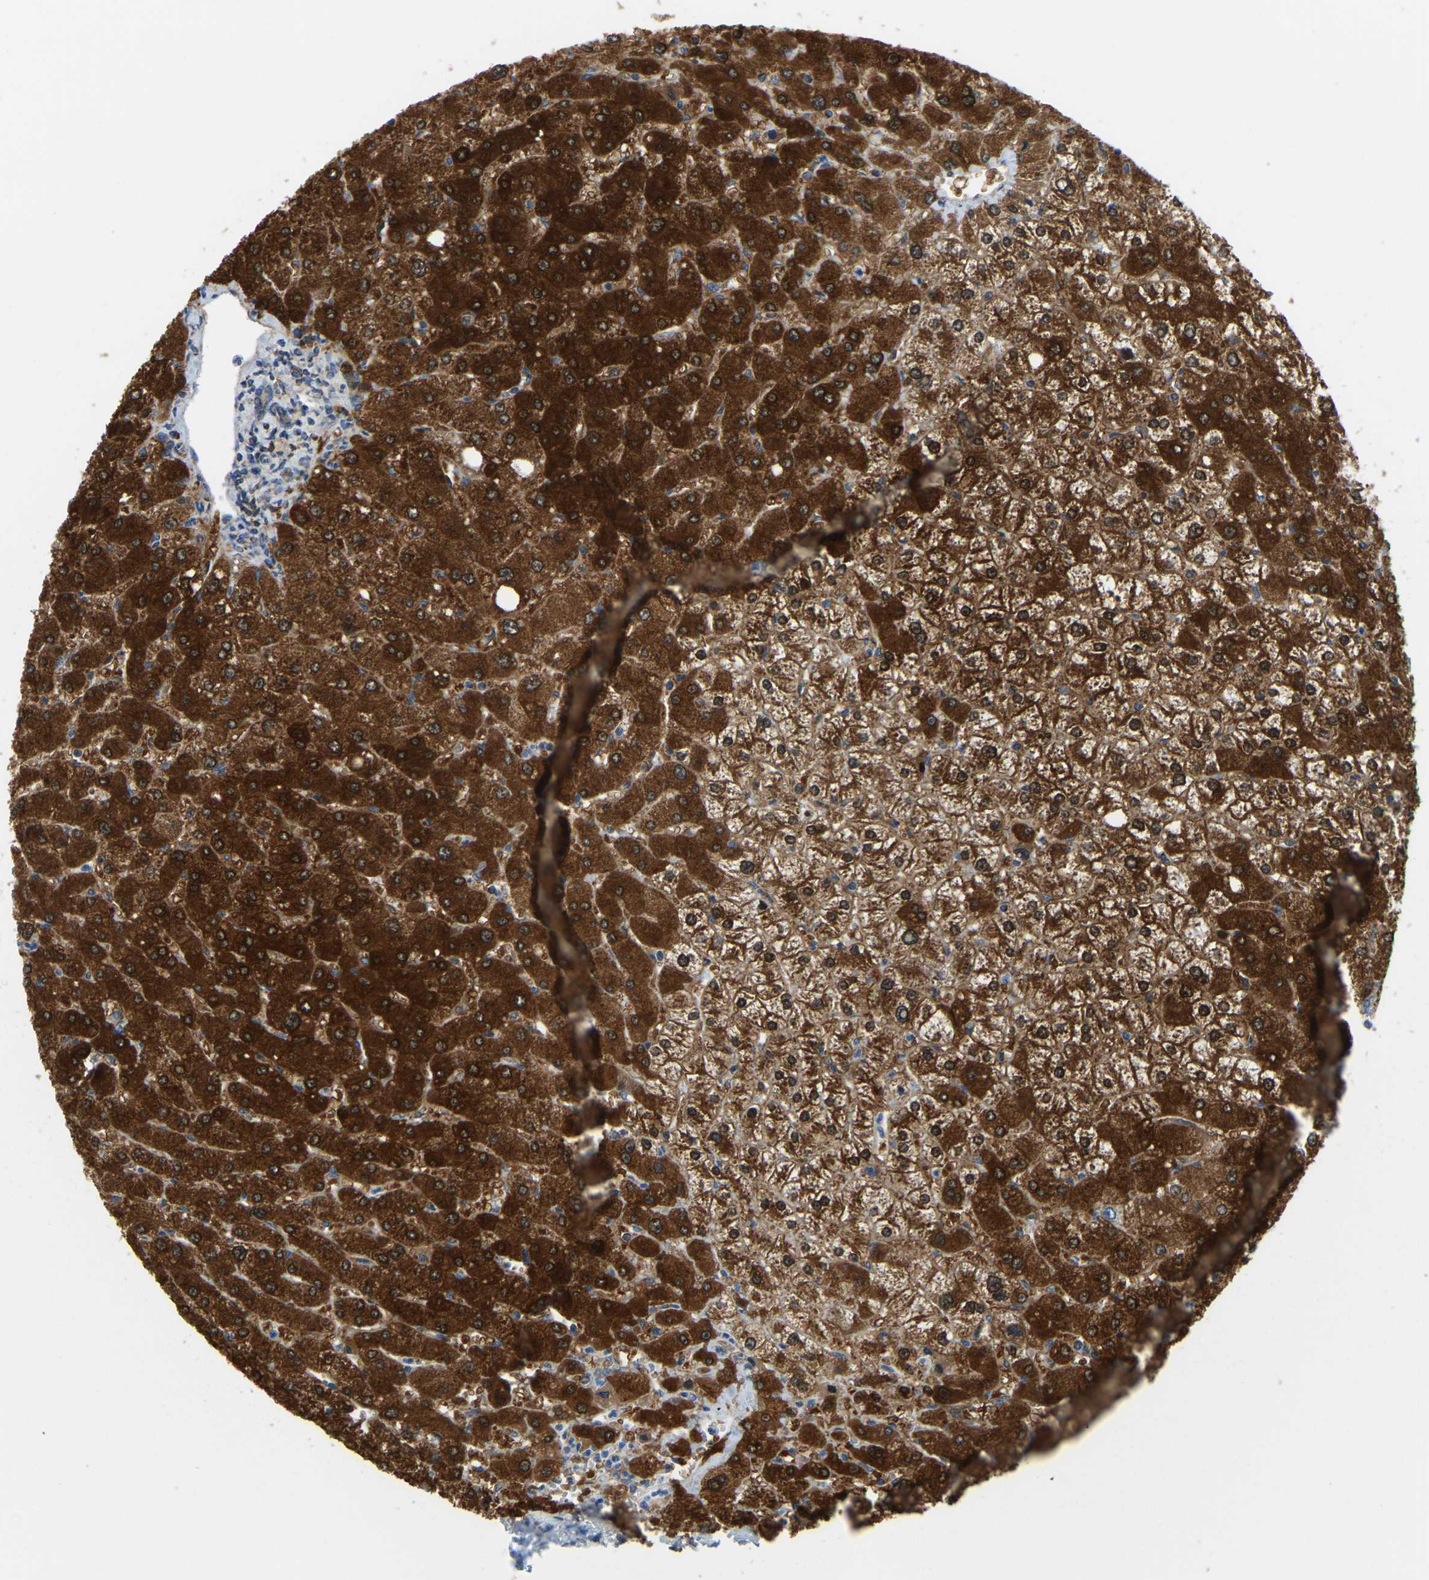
{"staining": {"intensity": "weak", "quantity": "25%-75%", "location": "cytoplasmic/membranous"}, "tissue": "liver", "cell_type": "Cholangiocytes", "image_type": "normal", "snomed": [{"axis": "morphology", "description": "Normal tissue, NOS"}, {"axis": "topography", "description": "Liver"}], "caption": "Immunohistochemistry of benign human liver demonstrates low levels of weak cytoplasmic/membranous positivity in approximately 25%-75% of cholangiocytes.", "gene": "GDA", "patient": {"sex": "male", "age": 55}}